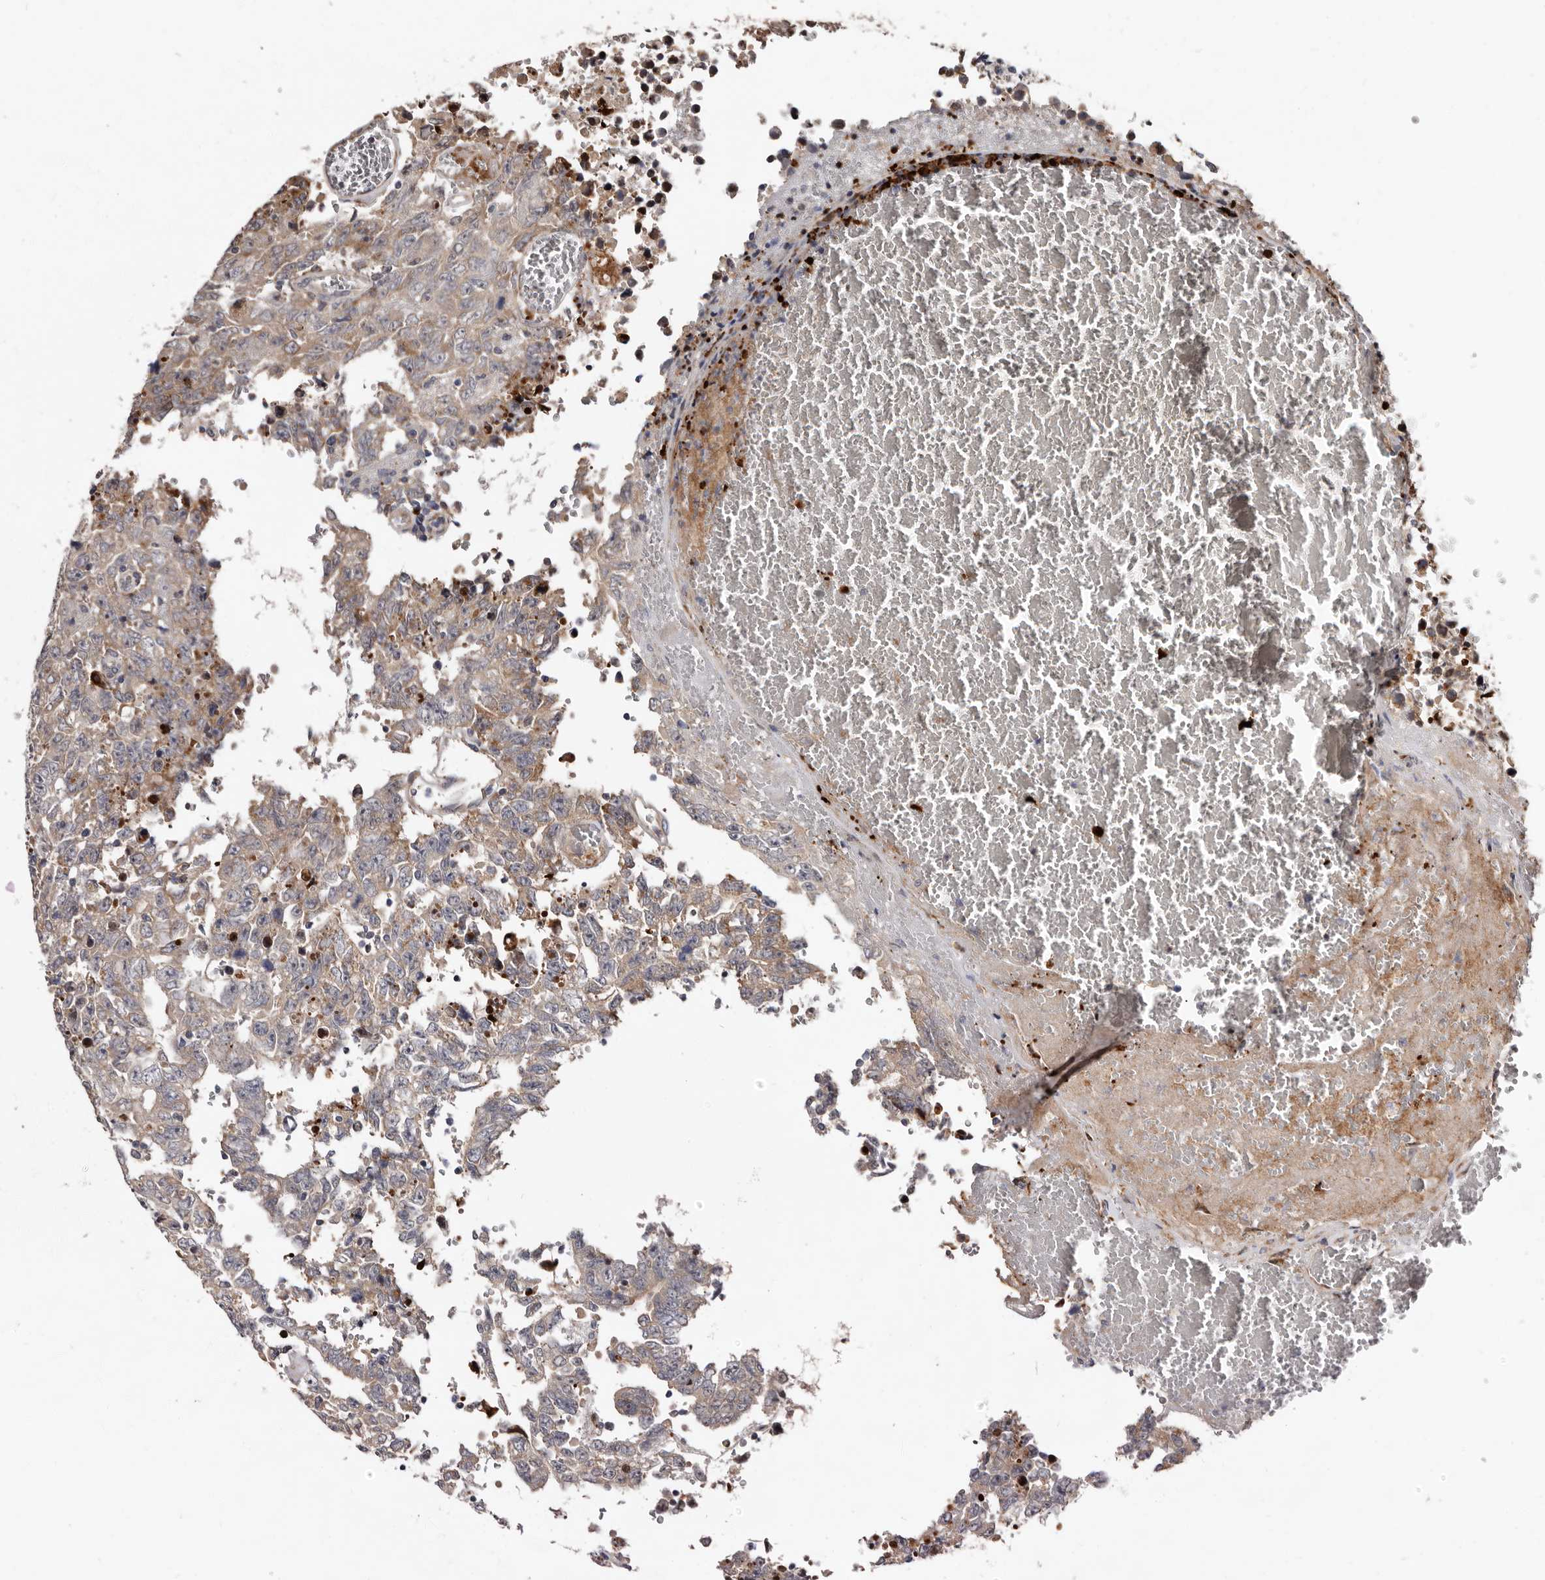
{"staining": {"intensity": "weak", "quantity": "25%-75%", "location": "cytoplasmic/membranous"}, "tissue": "testis cancer", "cell_type": "Tumor cells", "image_type": "cancer", "snomed": [{"axis": "morphology", "description": "Carcinoma, Embryonal, NOS"}, {"axis": "topography", "description": "Testis"}], "caption": "Immunohistochemical staining of human testis cancer exhibits low levels of weak cytoplasmic/membranous protein expression in approximately 25%-75% of tumor cells. Nuclei are stained in blue.", "gene": "WEE2", "patient": {"sex": "male", "age": 26}}